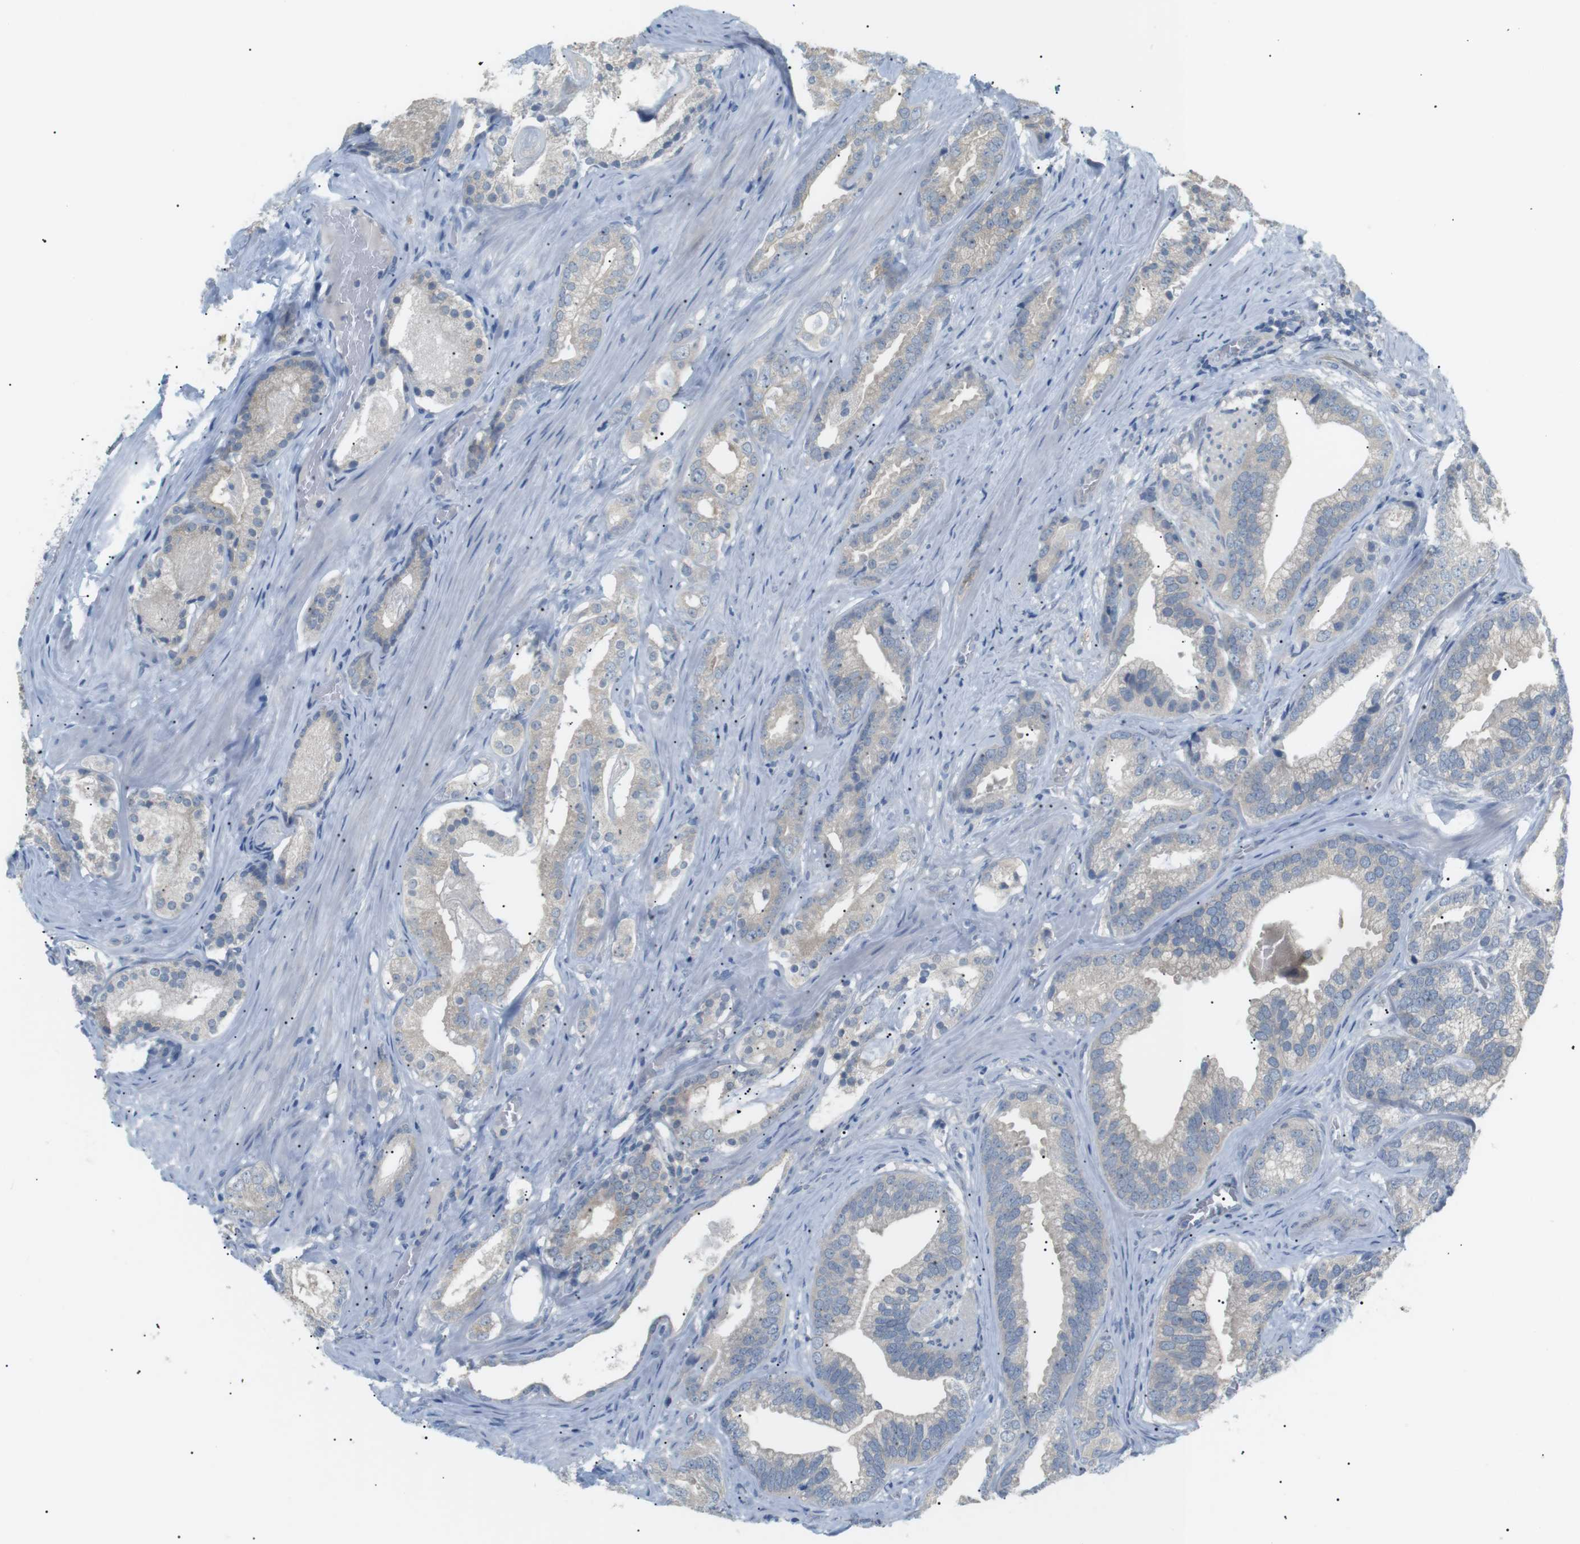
{"staining": {"intensity": "negative", "quantity": "none", "location": "none"}, "tissue": "prostate cancer", "cell_type": "Tumor cells", "image_type": "cancer", "snomed": [{"axis": "morphology", "description": "Adenocarcinoma, Low grade"}, {"axis": "topography", "description": "Prostate"}], "caption": "Protein analysis of prostate cancer exhibits no significant expression in tumor cells.", "gene": "CDH26", "patient": {"sex": "male", "age": 59}}